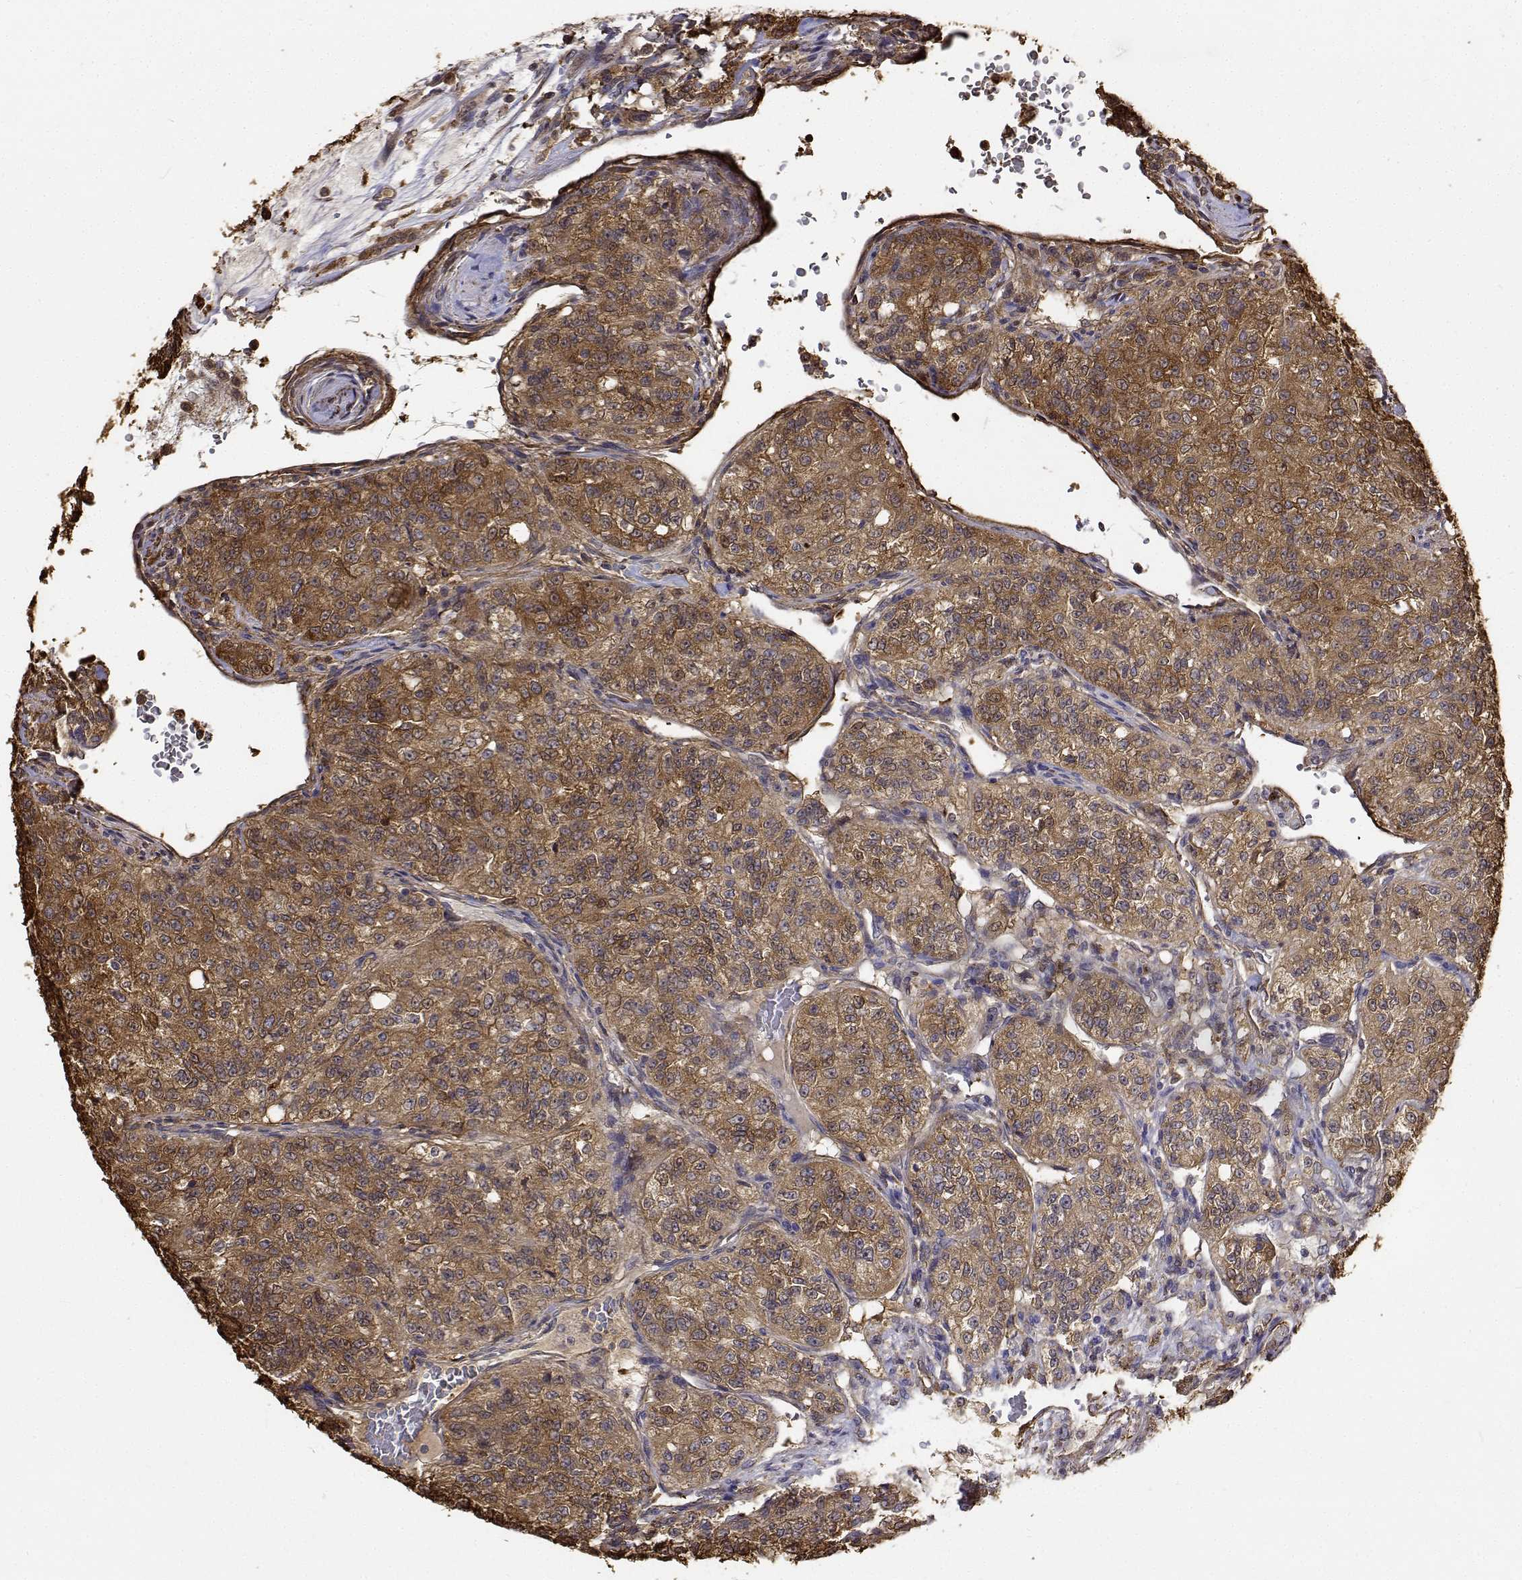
{"staining": {"intensity": "strong", "quantity": ">75%", "location": "cytoplasmic/membranous"}, "tissue": "renal cancer", "cell_type": "Tumor cells", "image_type": "cancer", "snomed": [{"axis": "morphology", "description": "Adenocarcinoma, NOS"}, {"axis": "topography", "description": "Kidney"}], "caption": "High-power microscopy captured an immunohistochemistry micrograph of renal adenocarcinoma, revealing strong cytoplasmic/membranous staining in approximately >75% of tumor cells. The protein is shown in brown color, while the nuclei are stained blue.", "gene": "PCID2", "patient": {"sex": "female", "age": 63}}